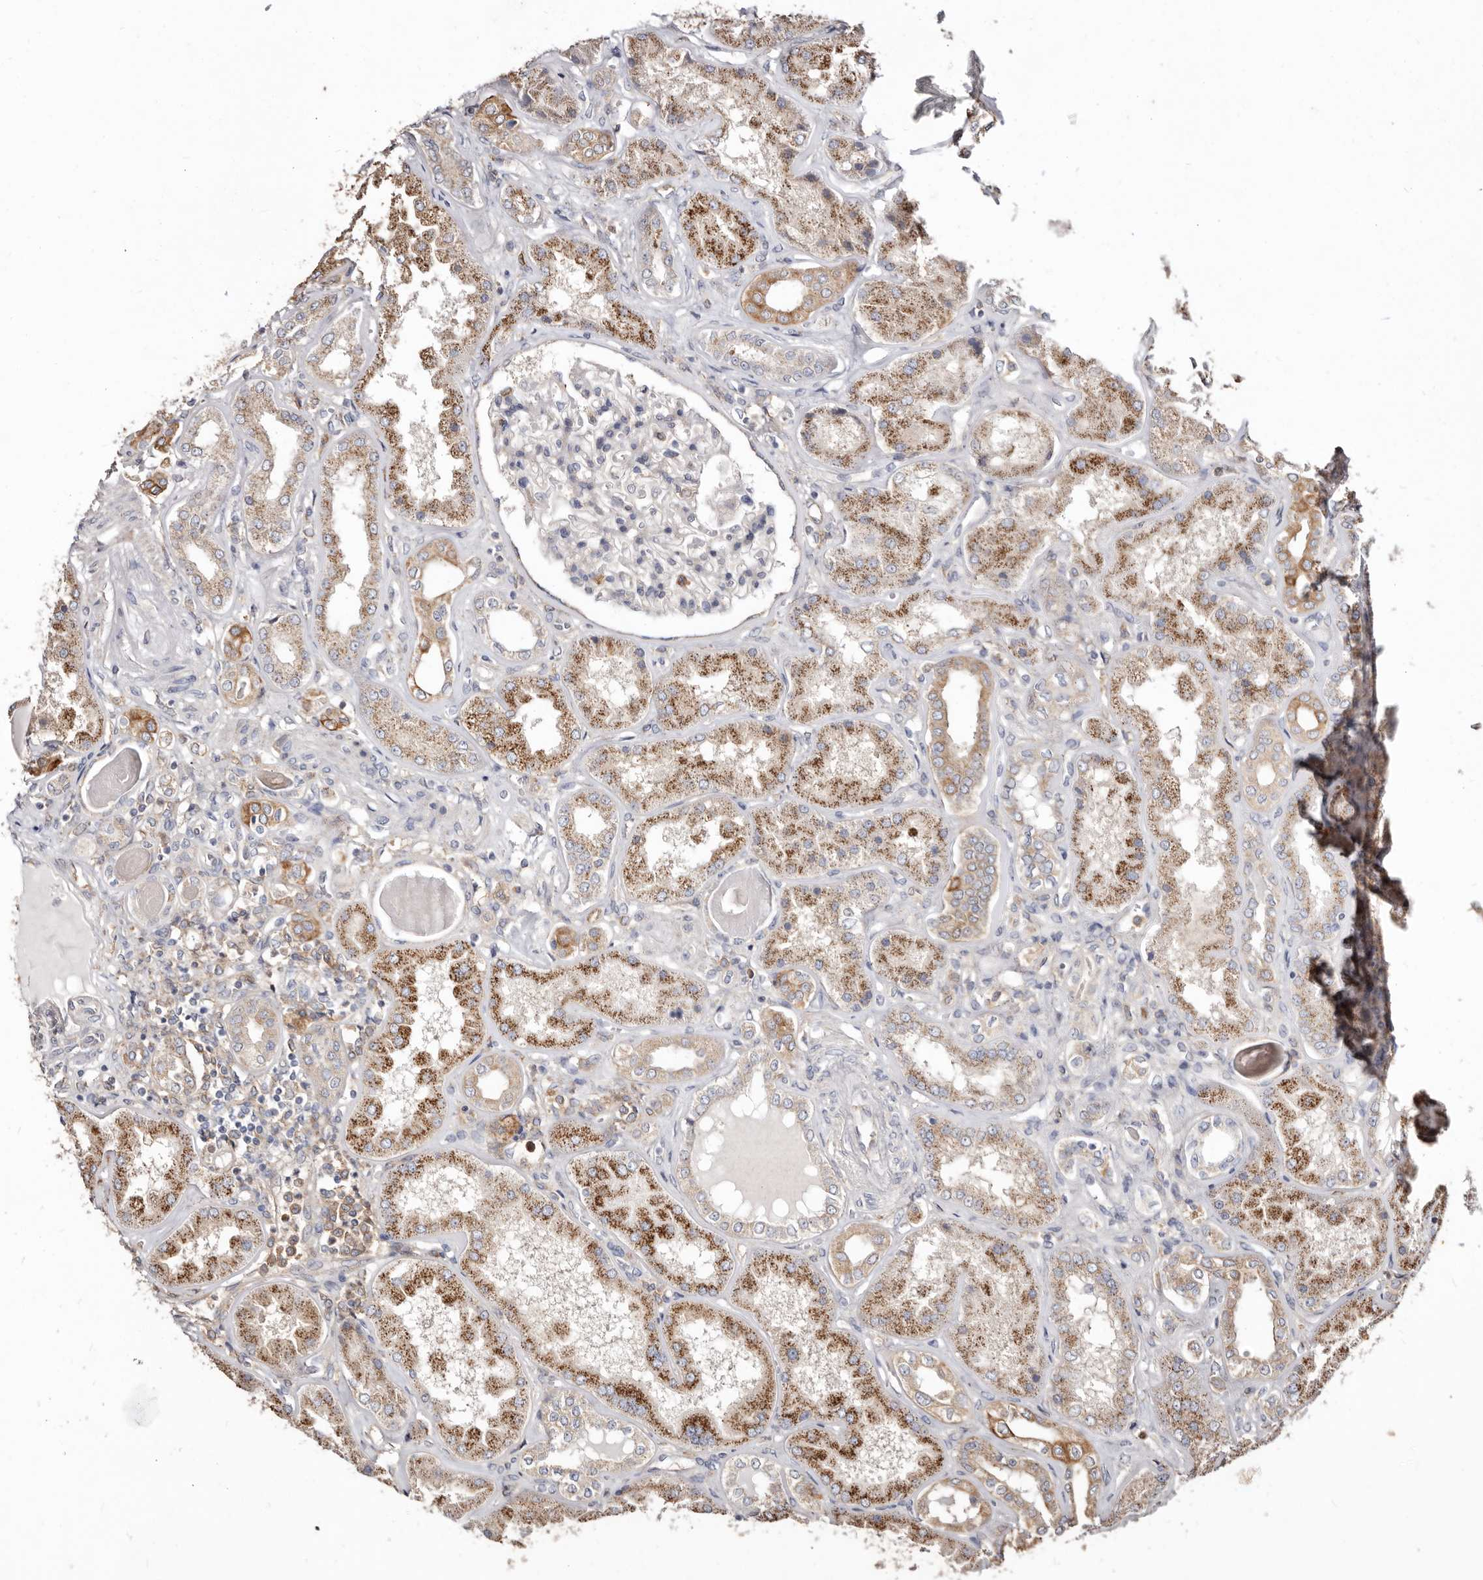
{"staining": {"intensity": "weak", "quantity": "<25%", "location": "cytoplasmic/membranous"}, "tissue": "kidney", "cell_type": "Cells in glomeruli", "image_type": "normal", "snomed": [{"axis": "morphology", "description": "Normal tissue, NOS"}, {"axis": "topography", "description": "Kidney"}], "caption": "Cells in glomeruli are negative for brown protein staining in normal kidney.", "gene": "LRRC25", "patient": {"sex": "female", "age": 56}}